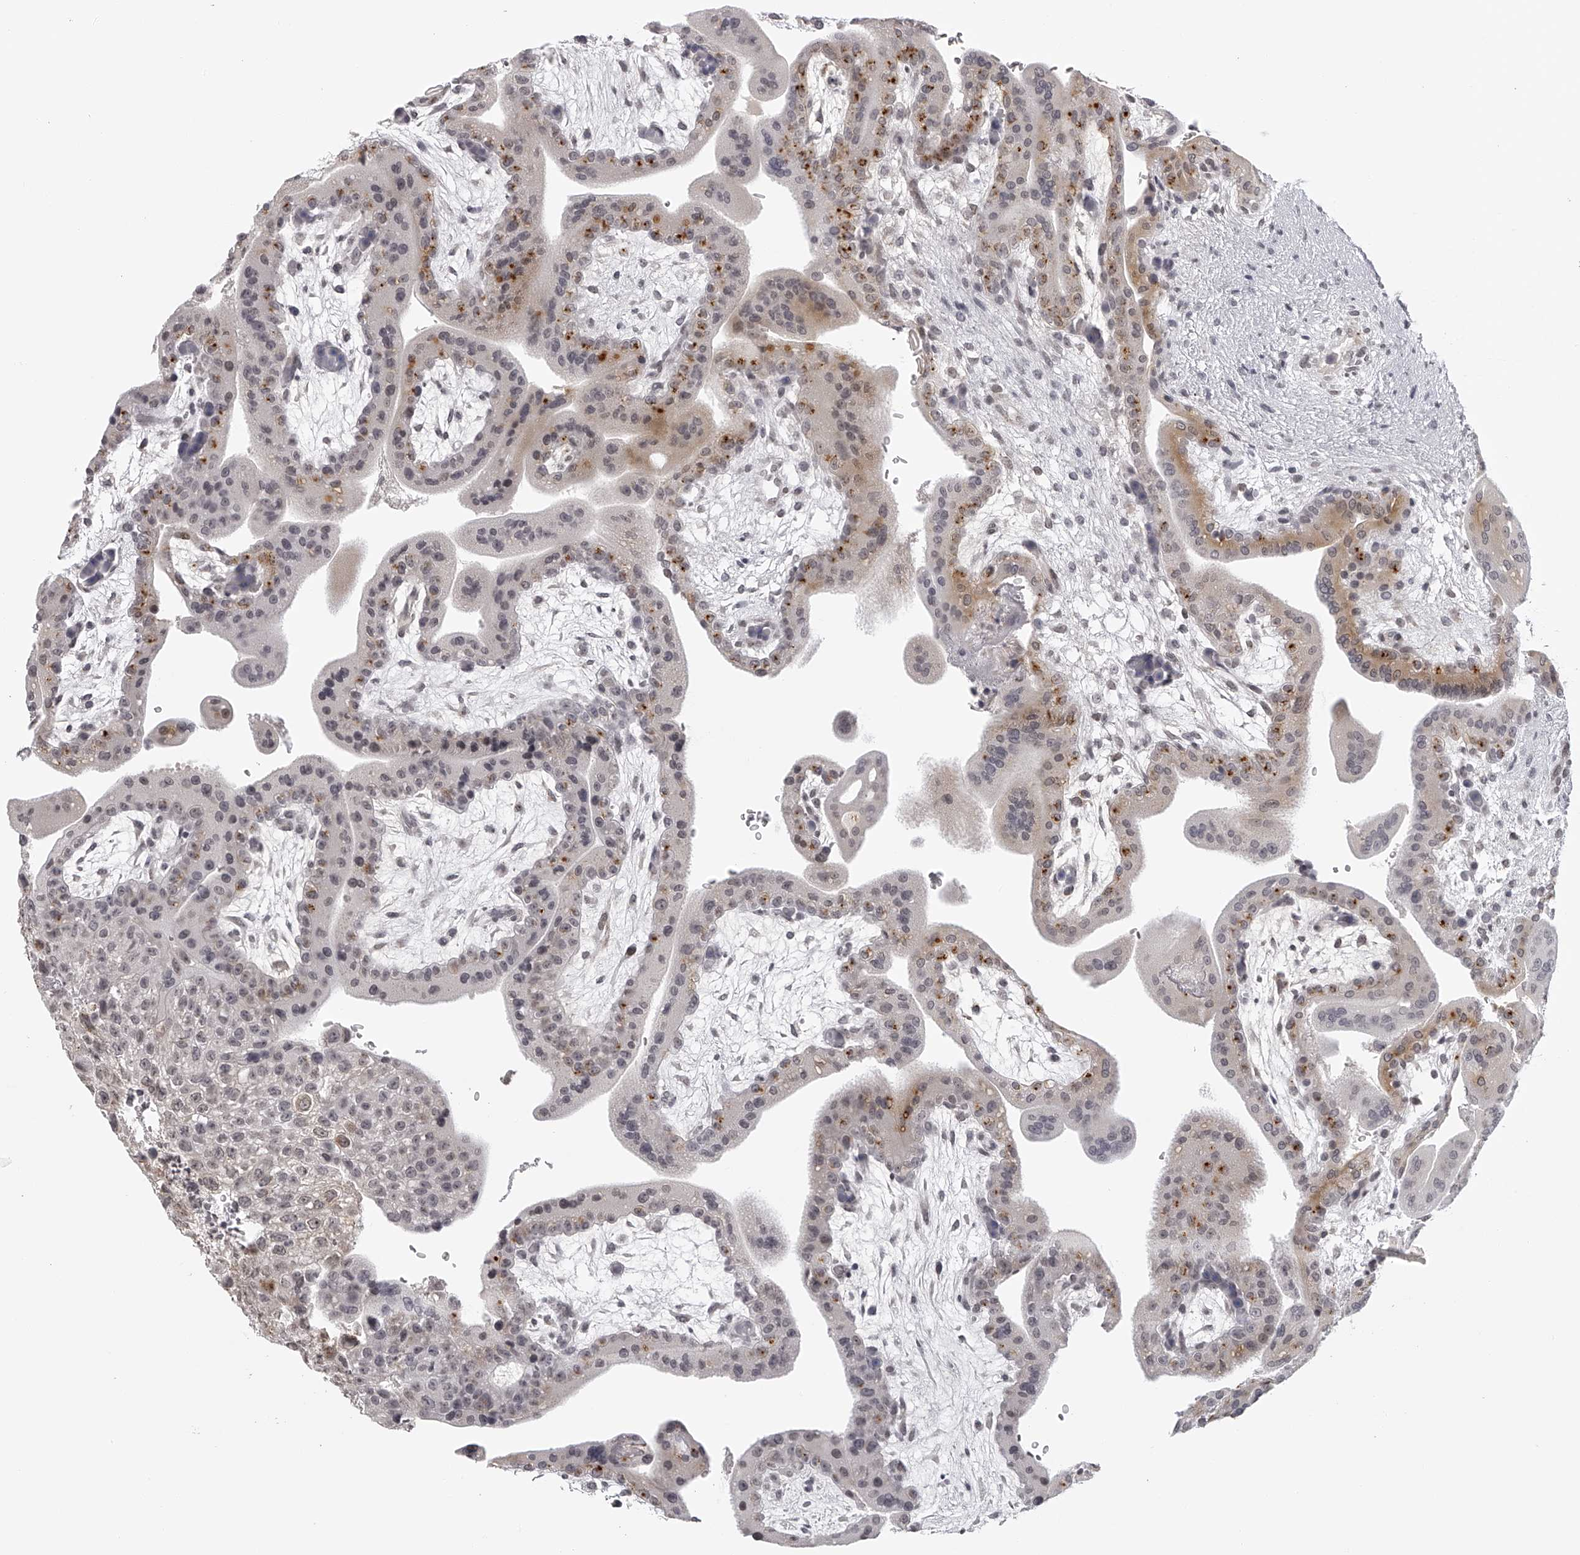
{"staining": {"intensity": "moderate", "quantity": ">75%", "location": "cytoplasmic/membranous,nuclear"}, "tissue": "placenta", "cell_type": "Decidual cells", "image_type": "normal", "snomed": [{"axis": "morphology", "description": "Normal tissue, NOS"}, {"axis": "topography", "description": "Placenta"}], "caption": "Placenta stained with a brown dye shows moderate cytoplasmic/membranous,nuclear positive positivity in about >75% of decidual cells.", "gene": "RNF220", "patient": {"sex": "female", "age": 35}}